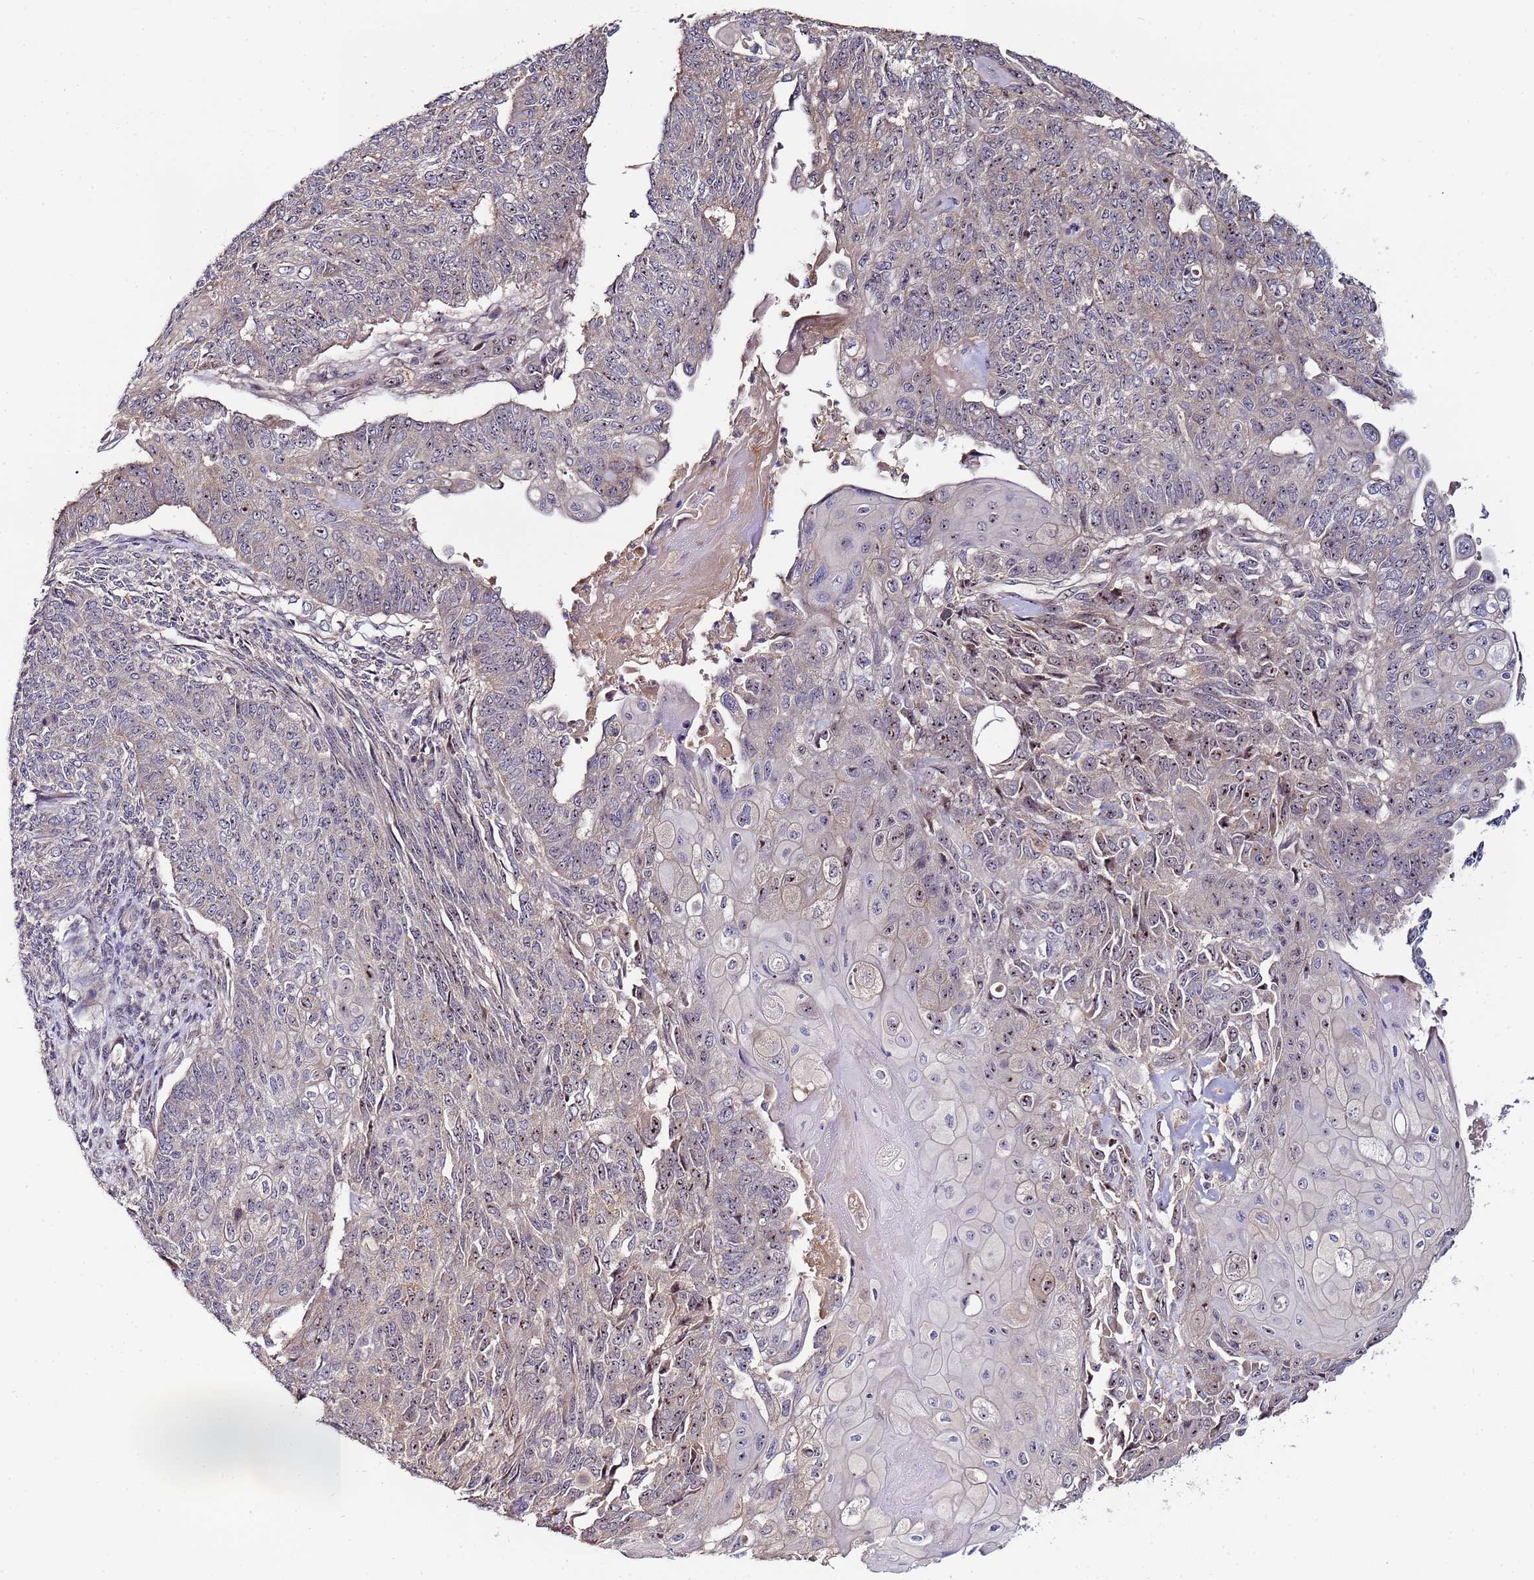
{"staining": {"intensity": "weak", "quantity": "25%-75%", "location": "nuclear"}, "tissue": "endometrial cancer", "cell_type": "Tumor cells", "image_type": "cancer", "snomed": [{"axis": "morphology", "description": "Adenocarcinoma, NOS"}, {"axis": "topography", "description": "Endometrium"}], "caption": "A high-resolution micrograph shows IHC staining of adenocarcinoma (endometrial), which shows weak nuclear positivity in about 25%-75% of tumor cells.", "gene": "KRI1", "patient": {"sex": "female", "age": 32}}